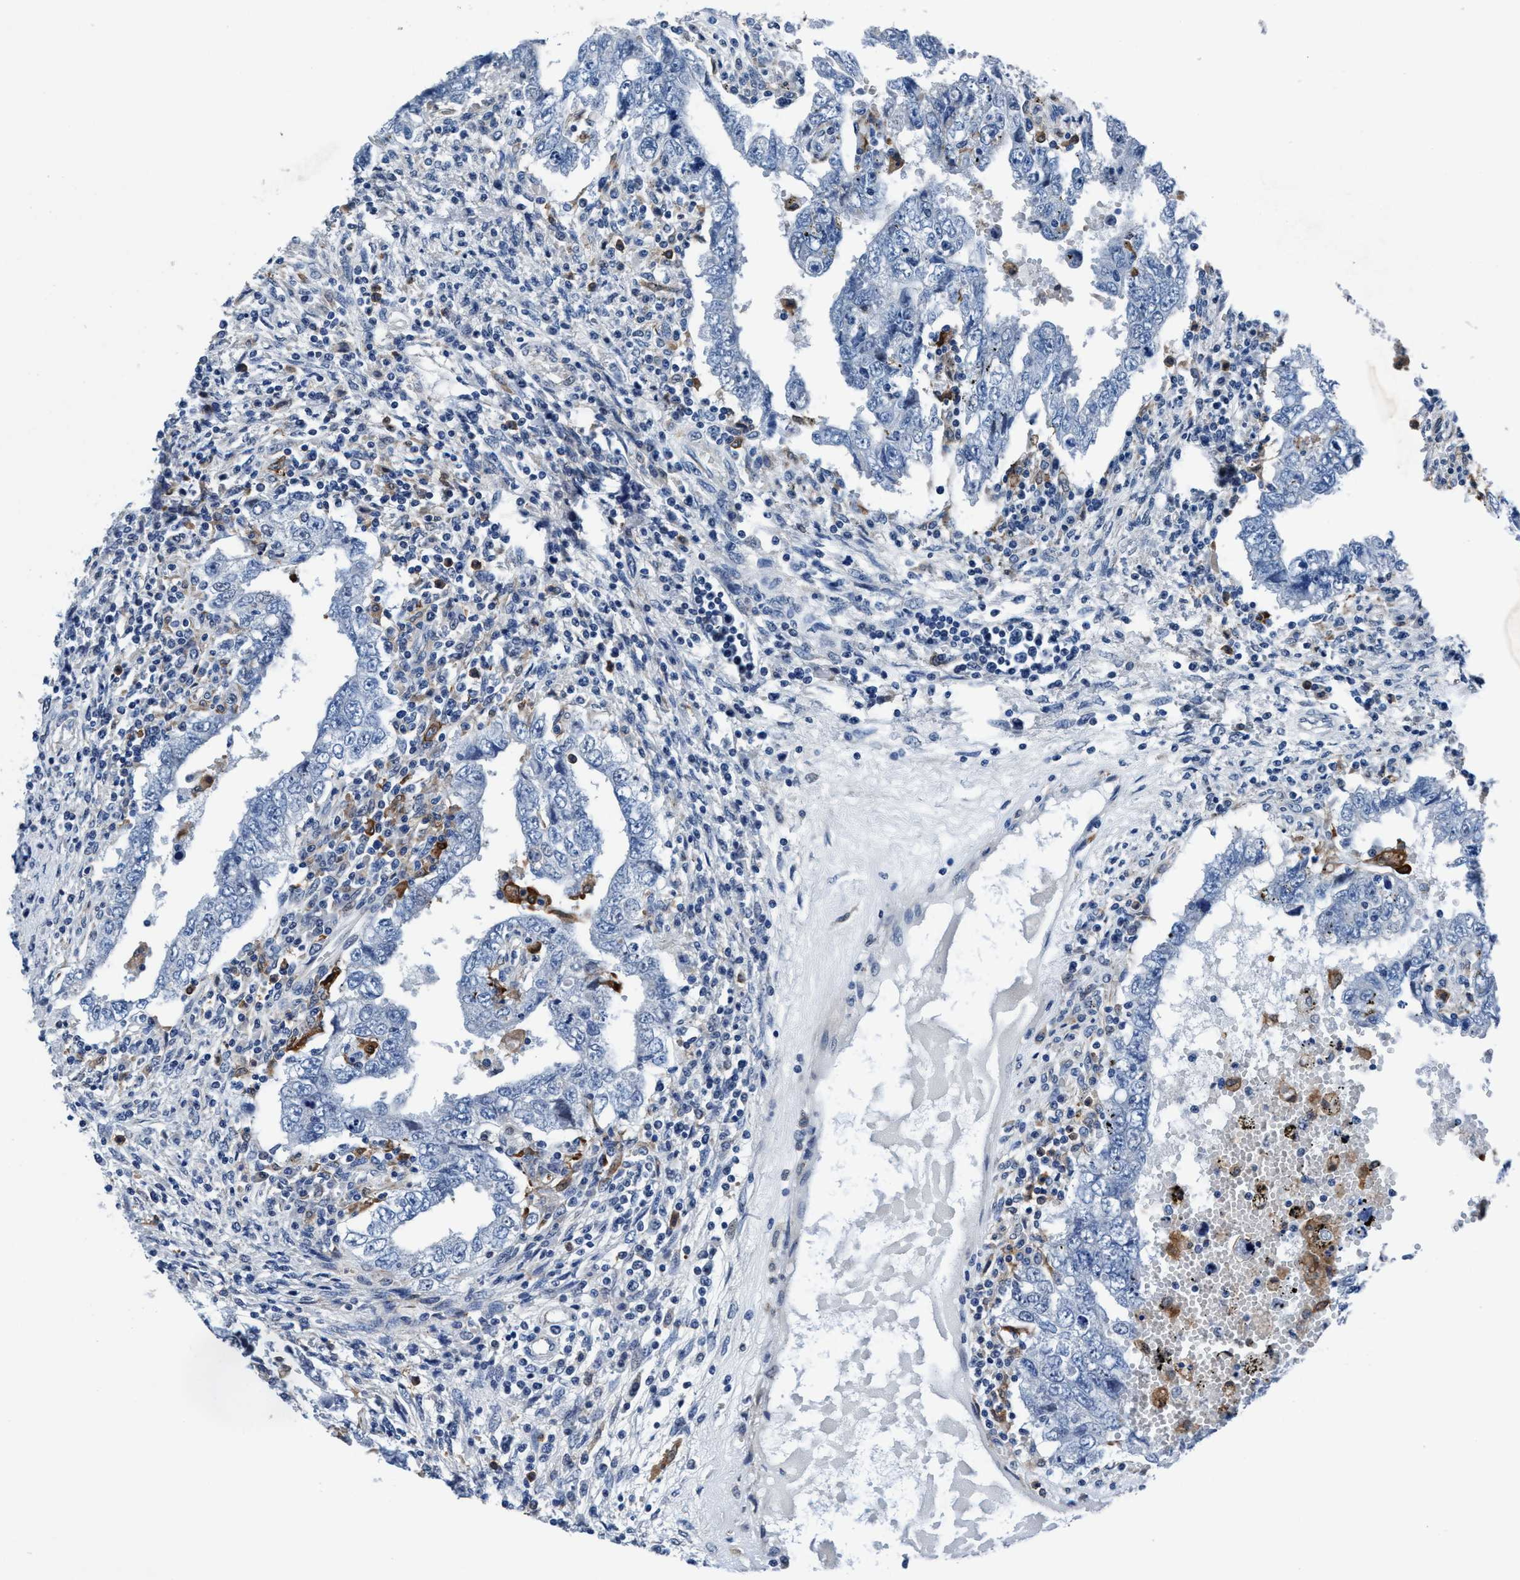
{"staining": {"intensity": "negative", "quantity": "none", "location": "none"}, "tissue": "testis cancer", "cell_type": "Tumor cells", "image_type": "cancer", "snomed": [{"axis": "morphology", "description": "Carcinoma, Embryonal, NOS"}, {"axis": "topography", "description": "Testis"}], "caption": "Immunohistochemical staining of human testis embryonal carcinoma shows no significant staining in tumor cells. Brightfield microscopy of immunohistochemistry stained with DAB (brown) and hematoxylin (blue), captured at high magnification.", "gene": "TMEM94", "patient": {"sex": "male", "age": 26}}